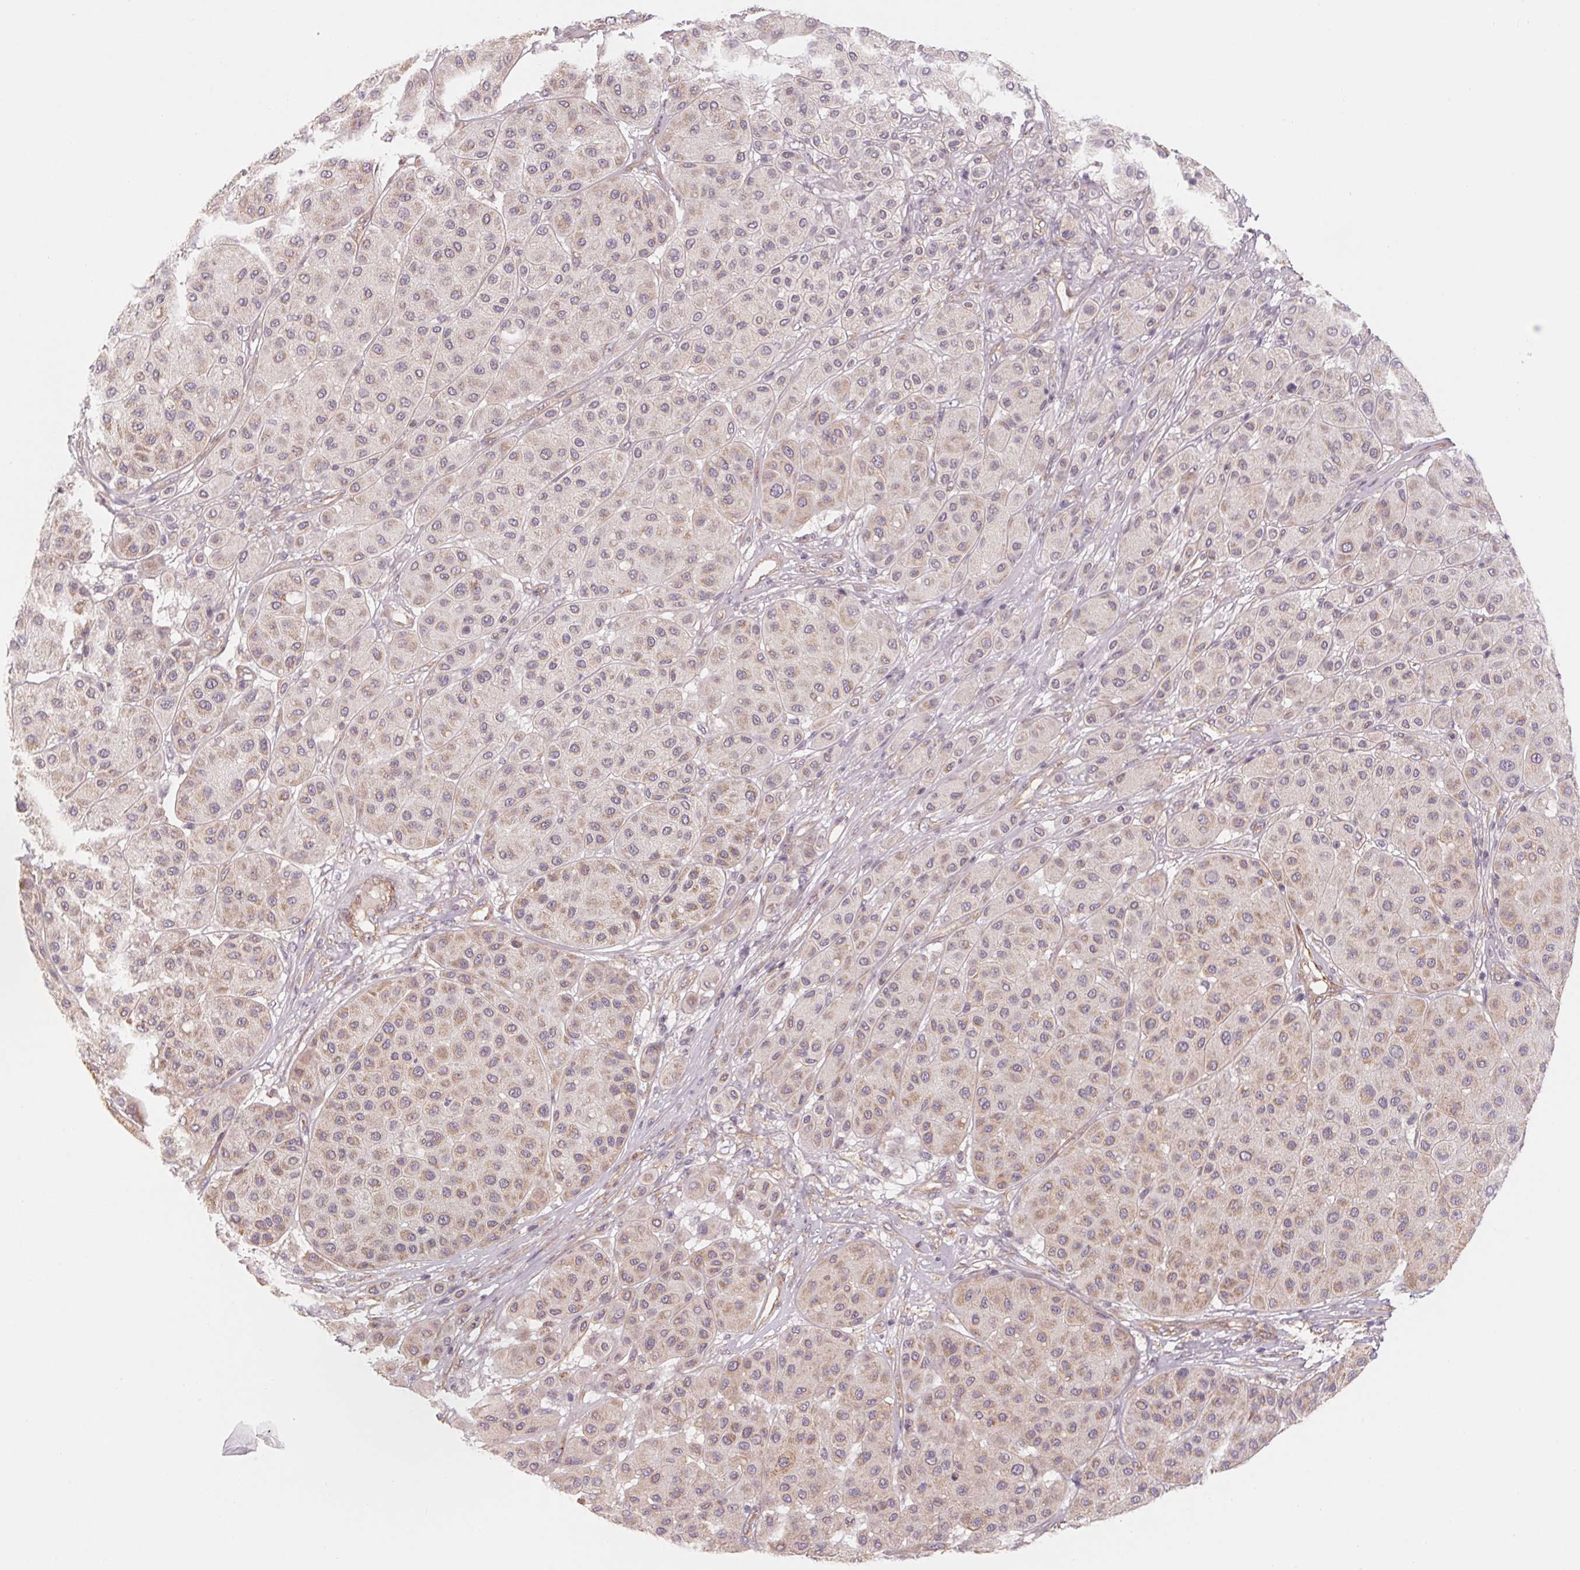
{"staining": {"intensity": "weak", "quantity": "25%-75%", "location": "cytoplasmic/membranous"}, "tissue": "melanoma", "cell_type": "Tumor cells", "image_type": "cancer", "snomed": [{"axis": "morphology", "description": "Malignant melanoma, Metastatic site"}, {"axis": "topography", "description": "Smooth muscle"}], "caption": "A histopathology image of human malignant melanoma (metastatic site) stained for a protein displays weak cytoplasmic/membranous brown staining in tumor cells.", "gene": "CCDC112", "patient": {"sex": "male", "age": 41}}